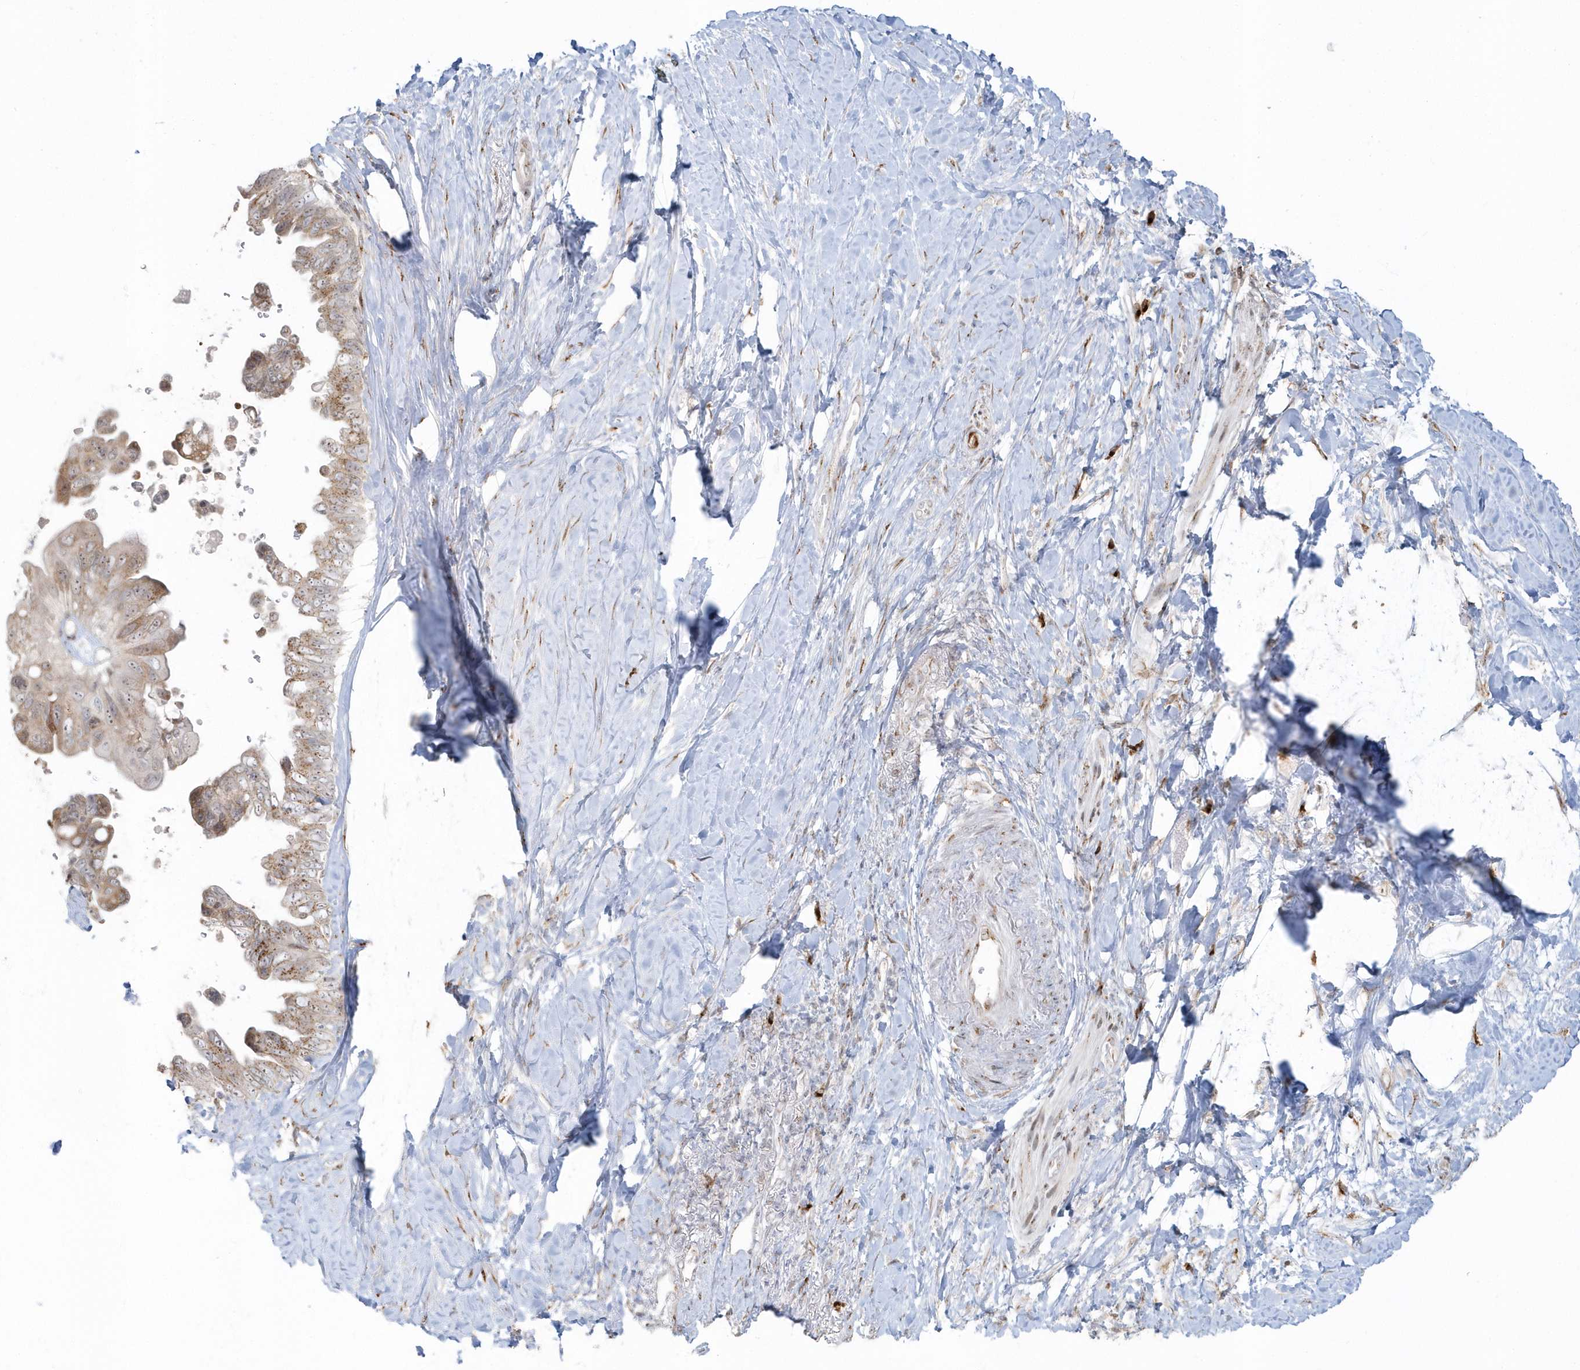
{"staining": {"intensity": "weak", "quantity": ">75%", "location": "cytoplasmic/membranous"}, "tissue": "pancreatic cancer", "cell_type": "Tumor cells", "image_type": "cancer", "snomed": [{"axis": "morphology", "description": "Adenocarcinoma, NOS"}, {"axis": "topography", "description": "Pancreas"}], "caption": "Pancreatic cancer (adenocarcinoma) stained with a protein marker displays weak staining in tumor cells.", "gene": "DHFR", "patient": {"sex": "female", "age": 72}}